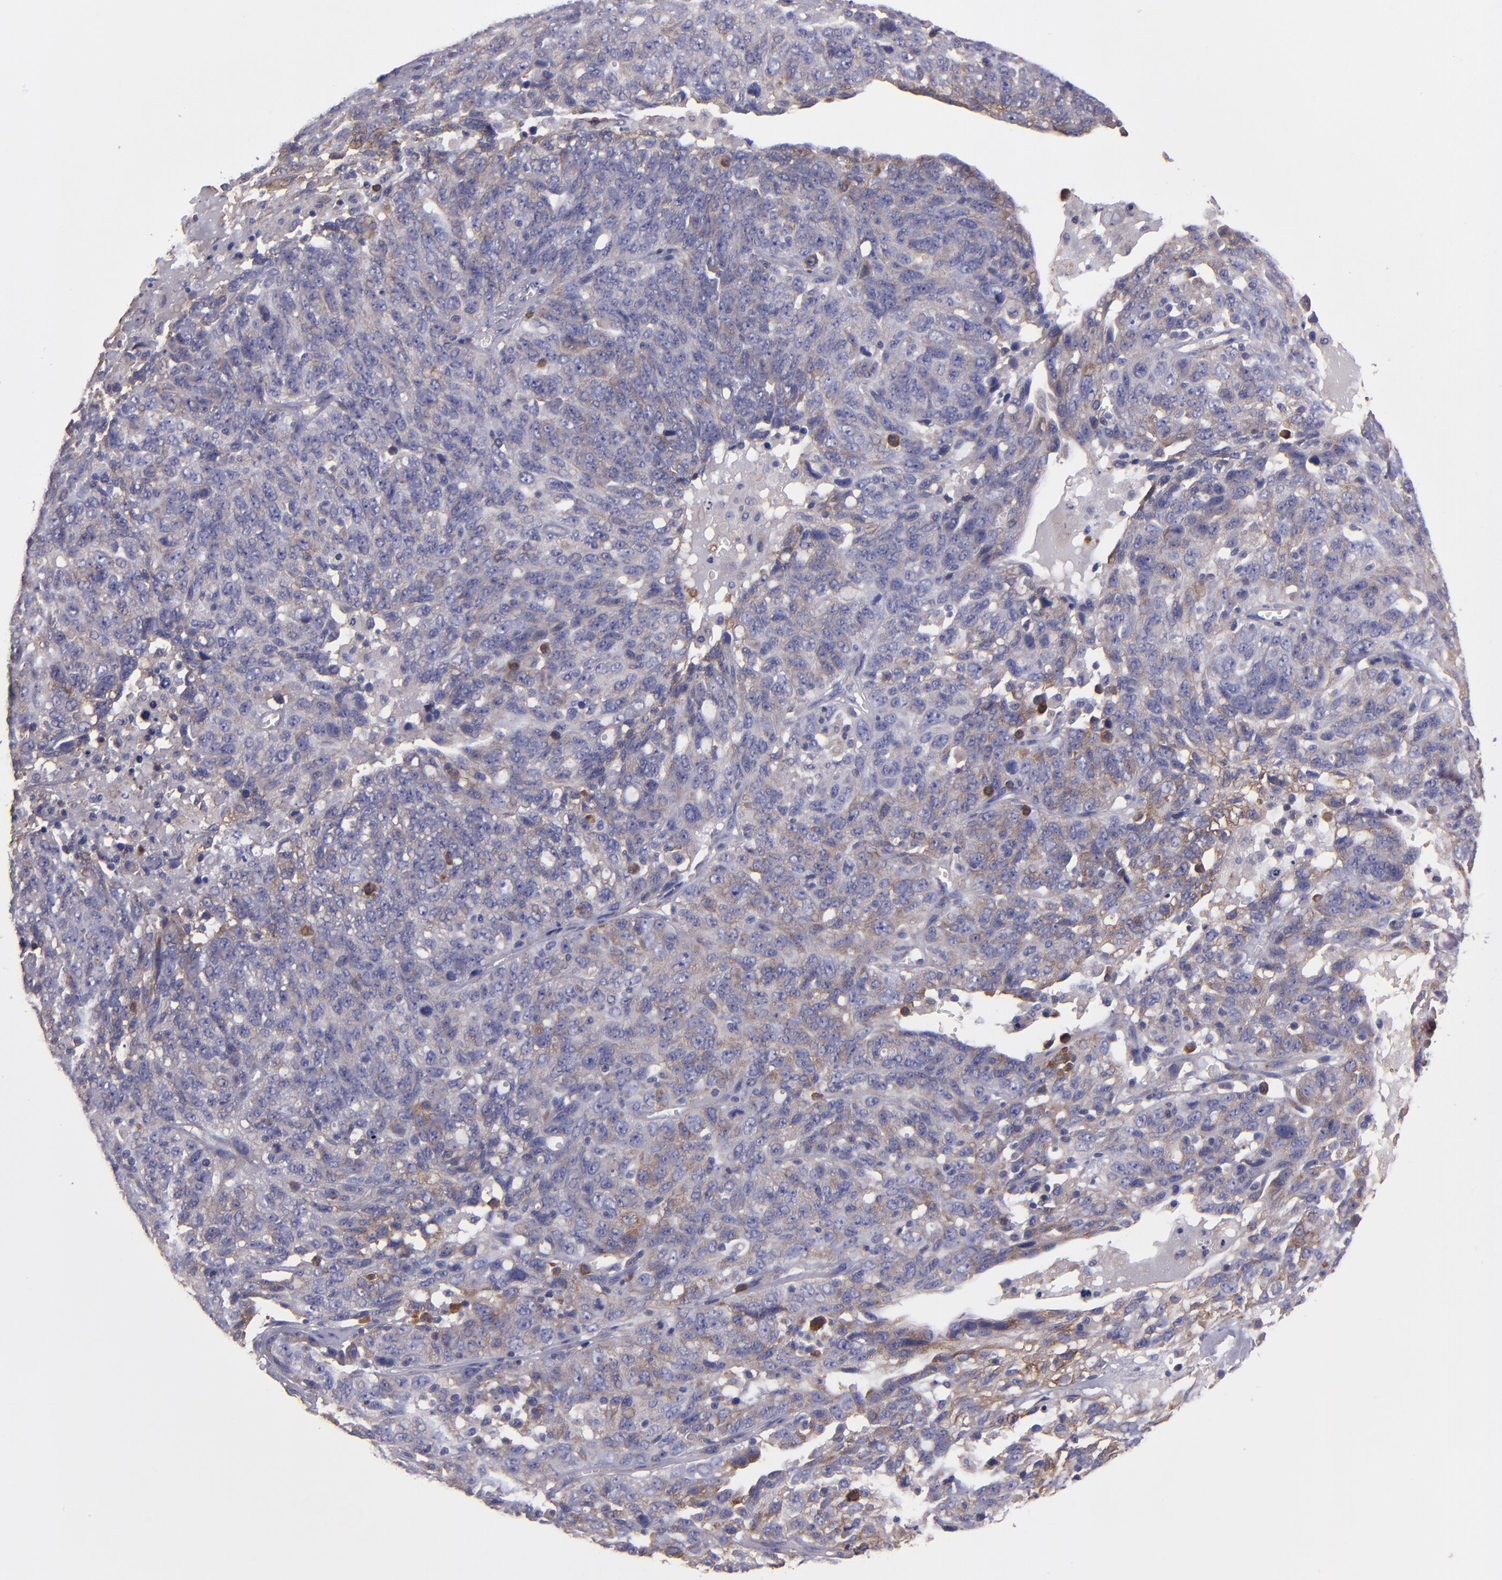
{"staining": {"intensity": "weak", "quantity": "25%-75%", "location": "cytoplasmic/membranous"}, "tissue": "ovarian cancer", "cell_type": "Tumor cells", "image_type": "cancer", "snomed": [{"axis": "morphology", "description": "Cystadenocarcinoma, serous, NOS"}, {"axis": "topography", "description": "Ovary"}], "caption": "A photomicrograph of human serous cystadenocarcinoma (ovarian) stained for a protein shows weak cytoplasmic/membranous brown staining in tumor cells. The protein is stained brown, and the nuclei are stained in blue (DAB (3,3'-diaminobenzidine) IHC with brightfield microscopy, high magnification).", "gene": "CARS1", "patient": {"sex": "female", "age": 71}}